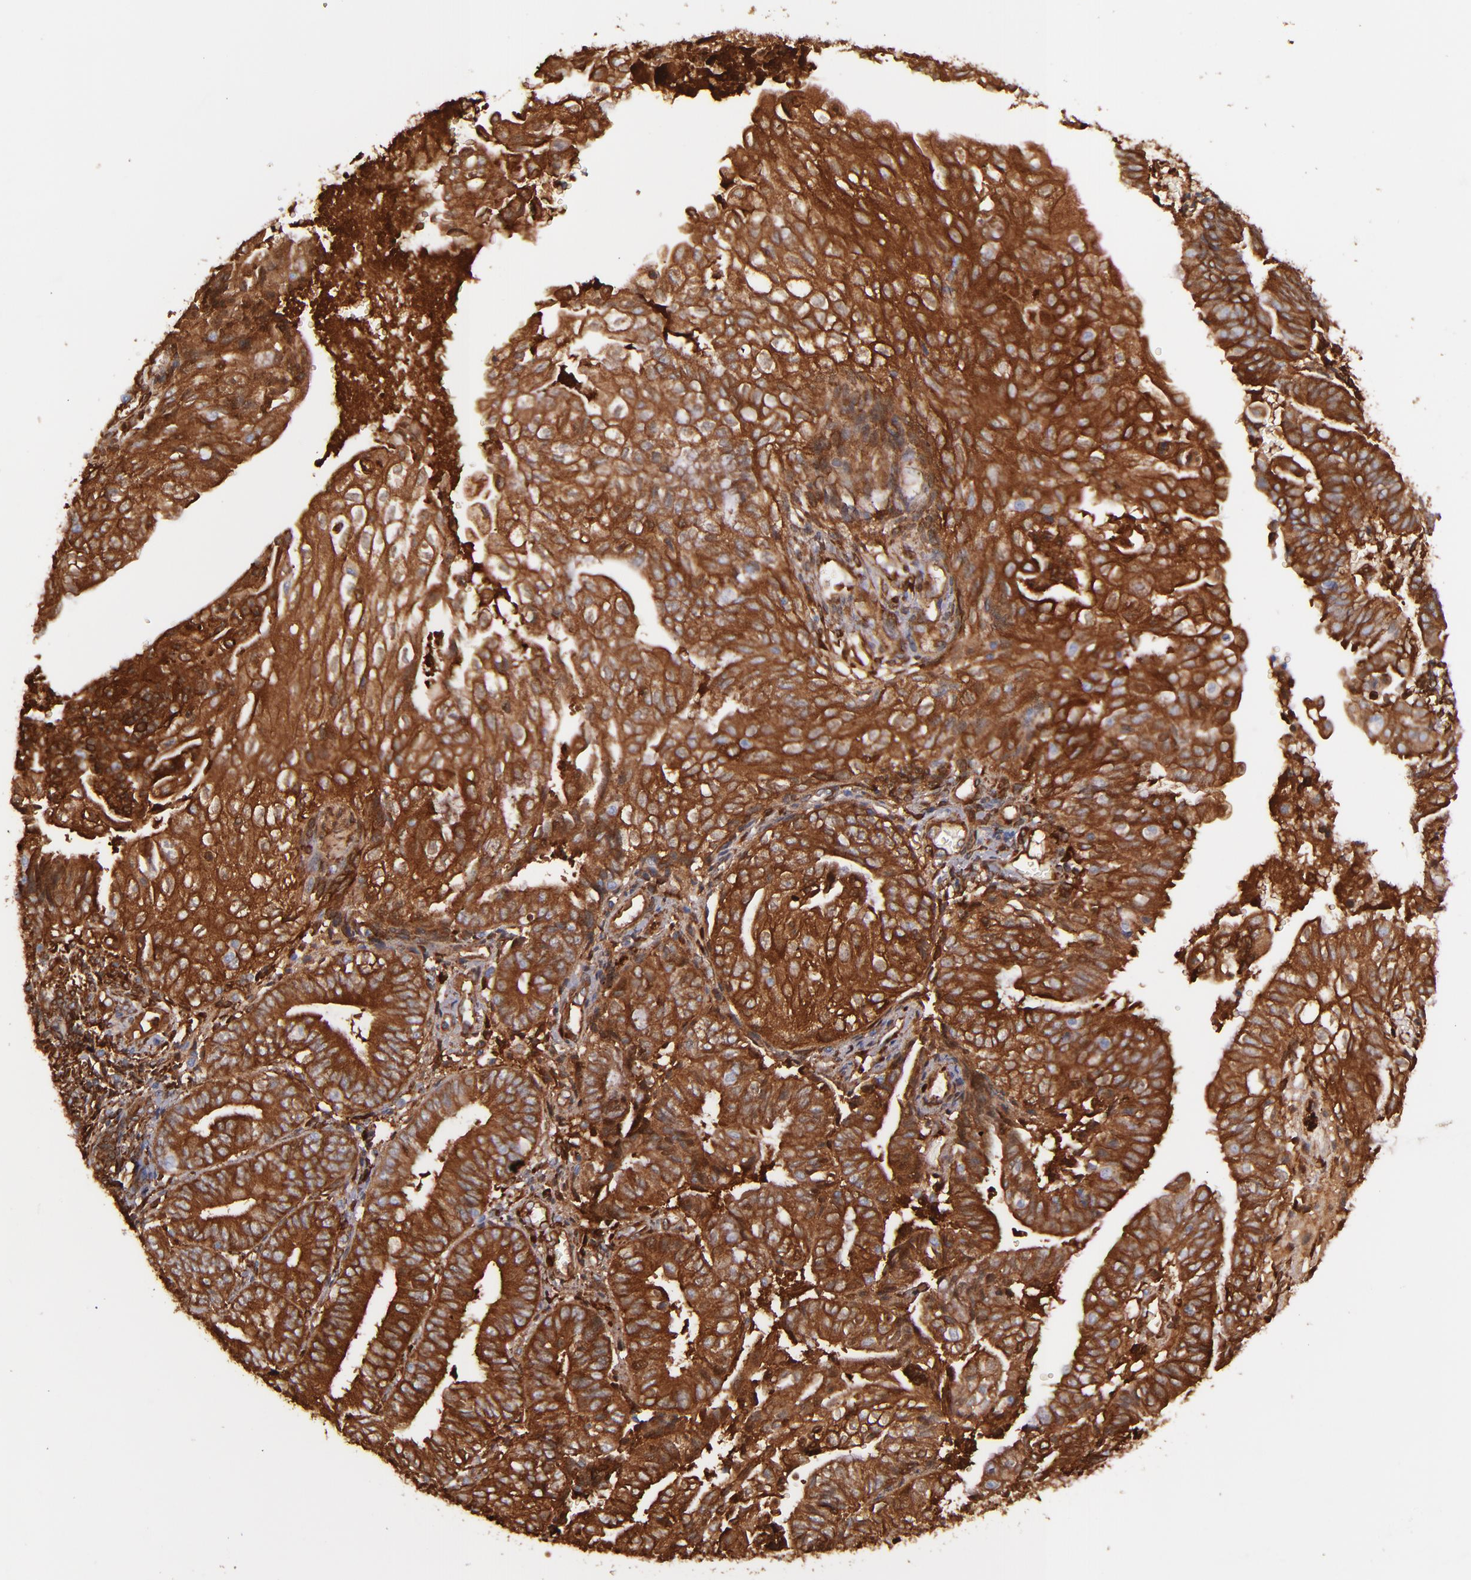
{"staining": {"intensity": "strong", "quantity": ">75%", "location": "cytoplasmic/membranous"}, "tissue": "endometrial cancer", "cell_type": "Tumor cells", "image_type": "cancer", "snomed": [{"axis": "morphology", "description": "Adenocarcinoma, NOS"}, {"axis": "topography", "description": "Endometrium"}], "caption": "An IHC photomicrograph of tumor tissue is shown. Protein staining in brown labels strong cytoplasmic/membranous positivity in adenocarcinoma (endometrial) within tumor cells.", "gene": "VCL", "patient": {"sex": "female", "age": 55}}